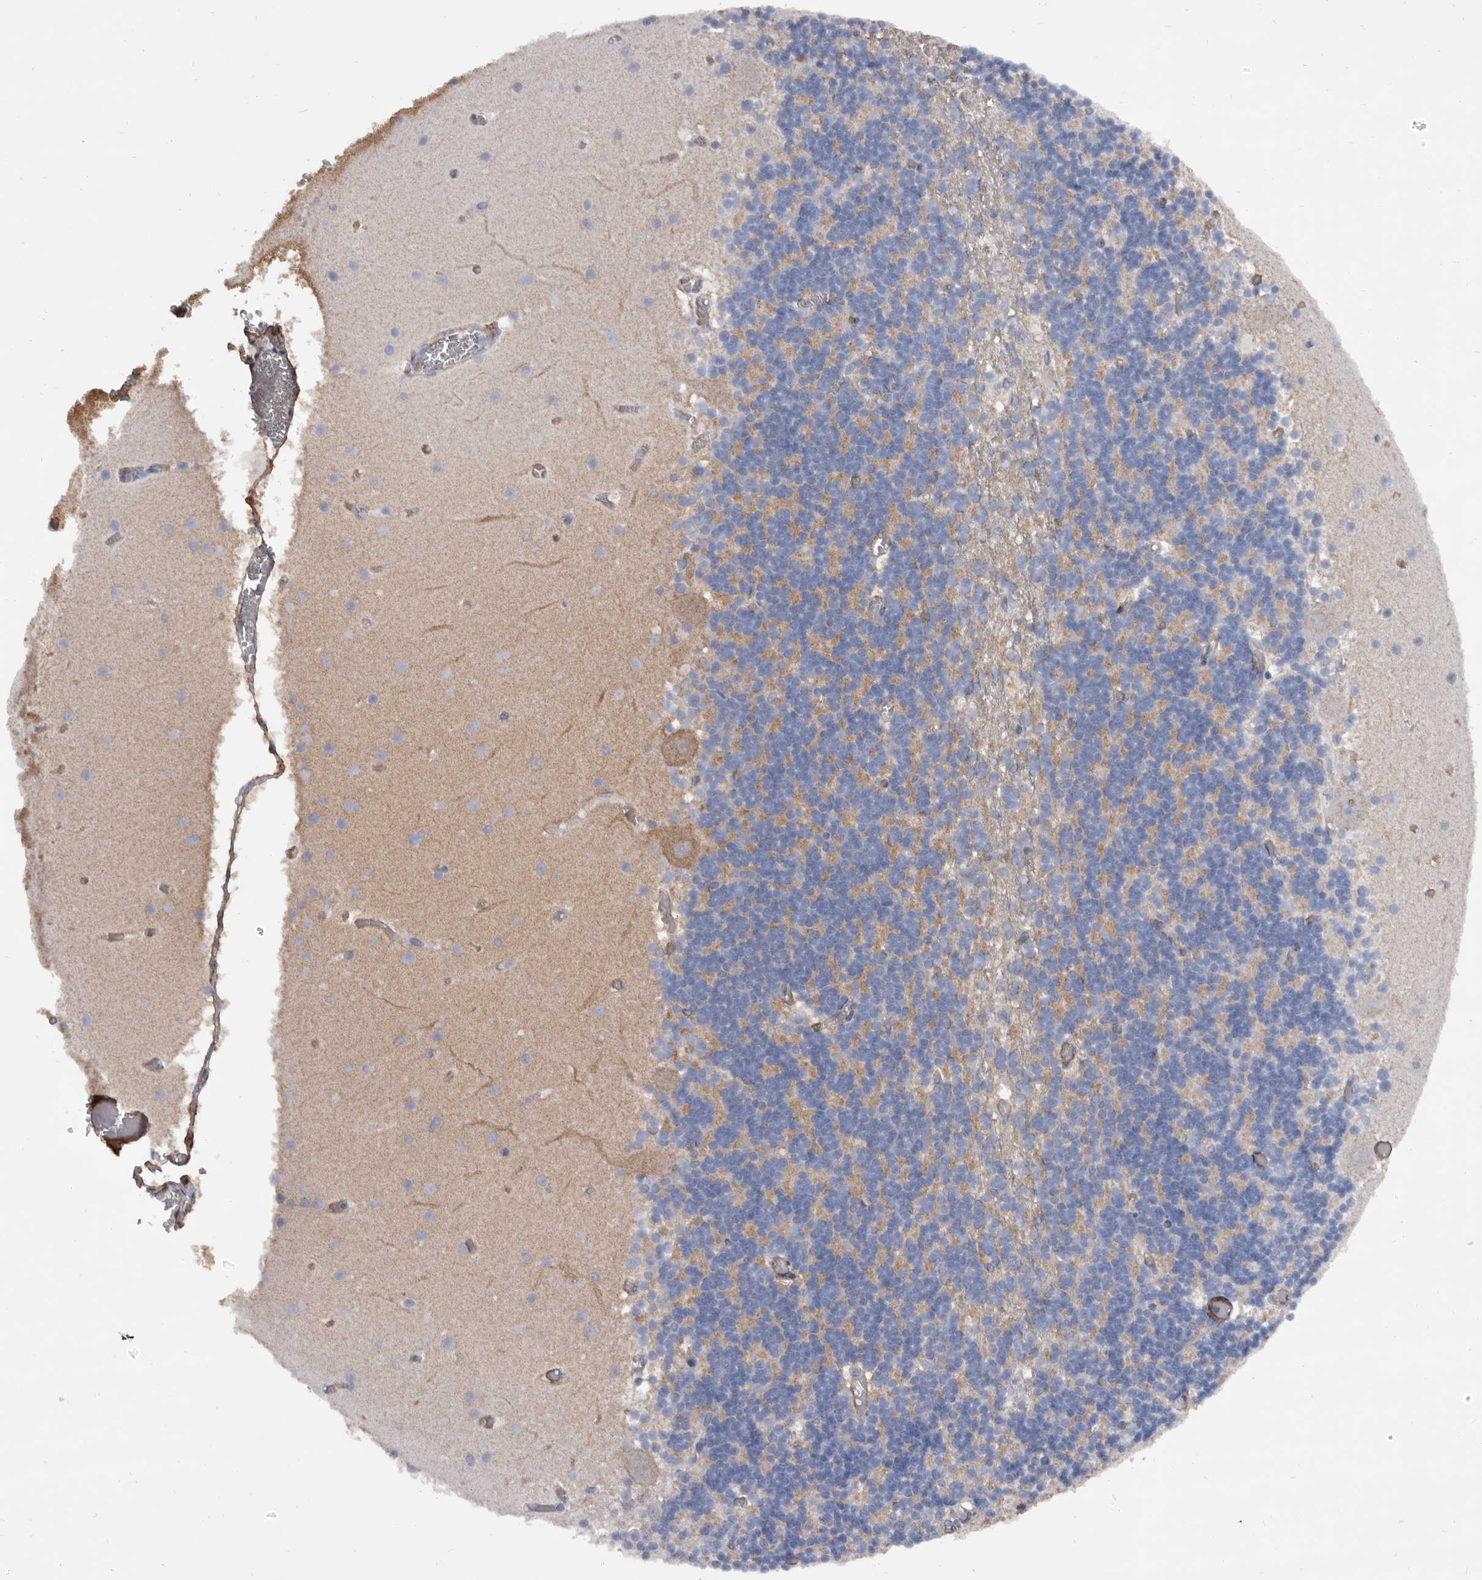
{"staining": {"intensity": "weak", "quantity": "25%-75%", "location": "cytoplasmic/membranous"}, "tissue": "cerebellum", "cell_type": "Cells in granular layer", "image_type": "normal", "snomed": [{"axis": "morphology", "description": "Normal tissue, NOS"}, {"axis": "topography", "description": "Cerebellum"}], "caption": "Immunohistochemical staining of unremarkable human cerebellum exhibits low levels of weak cytoplasmic/membranous positivity in about 25%-75% of cells in granular layer.", "gene": "ADAMTS2", "patient": {"sex": "female", "age": 28}}